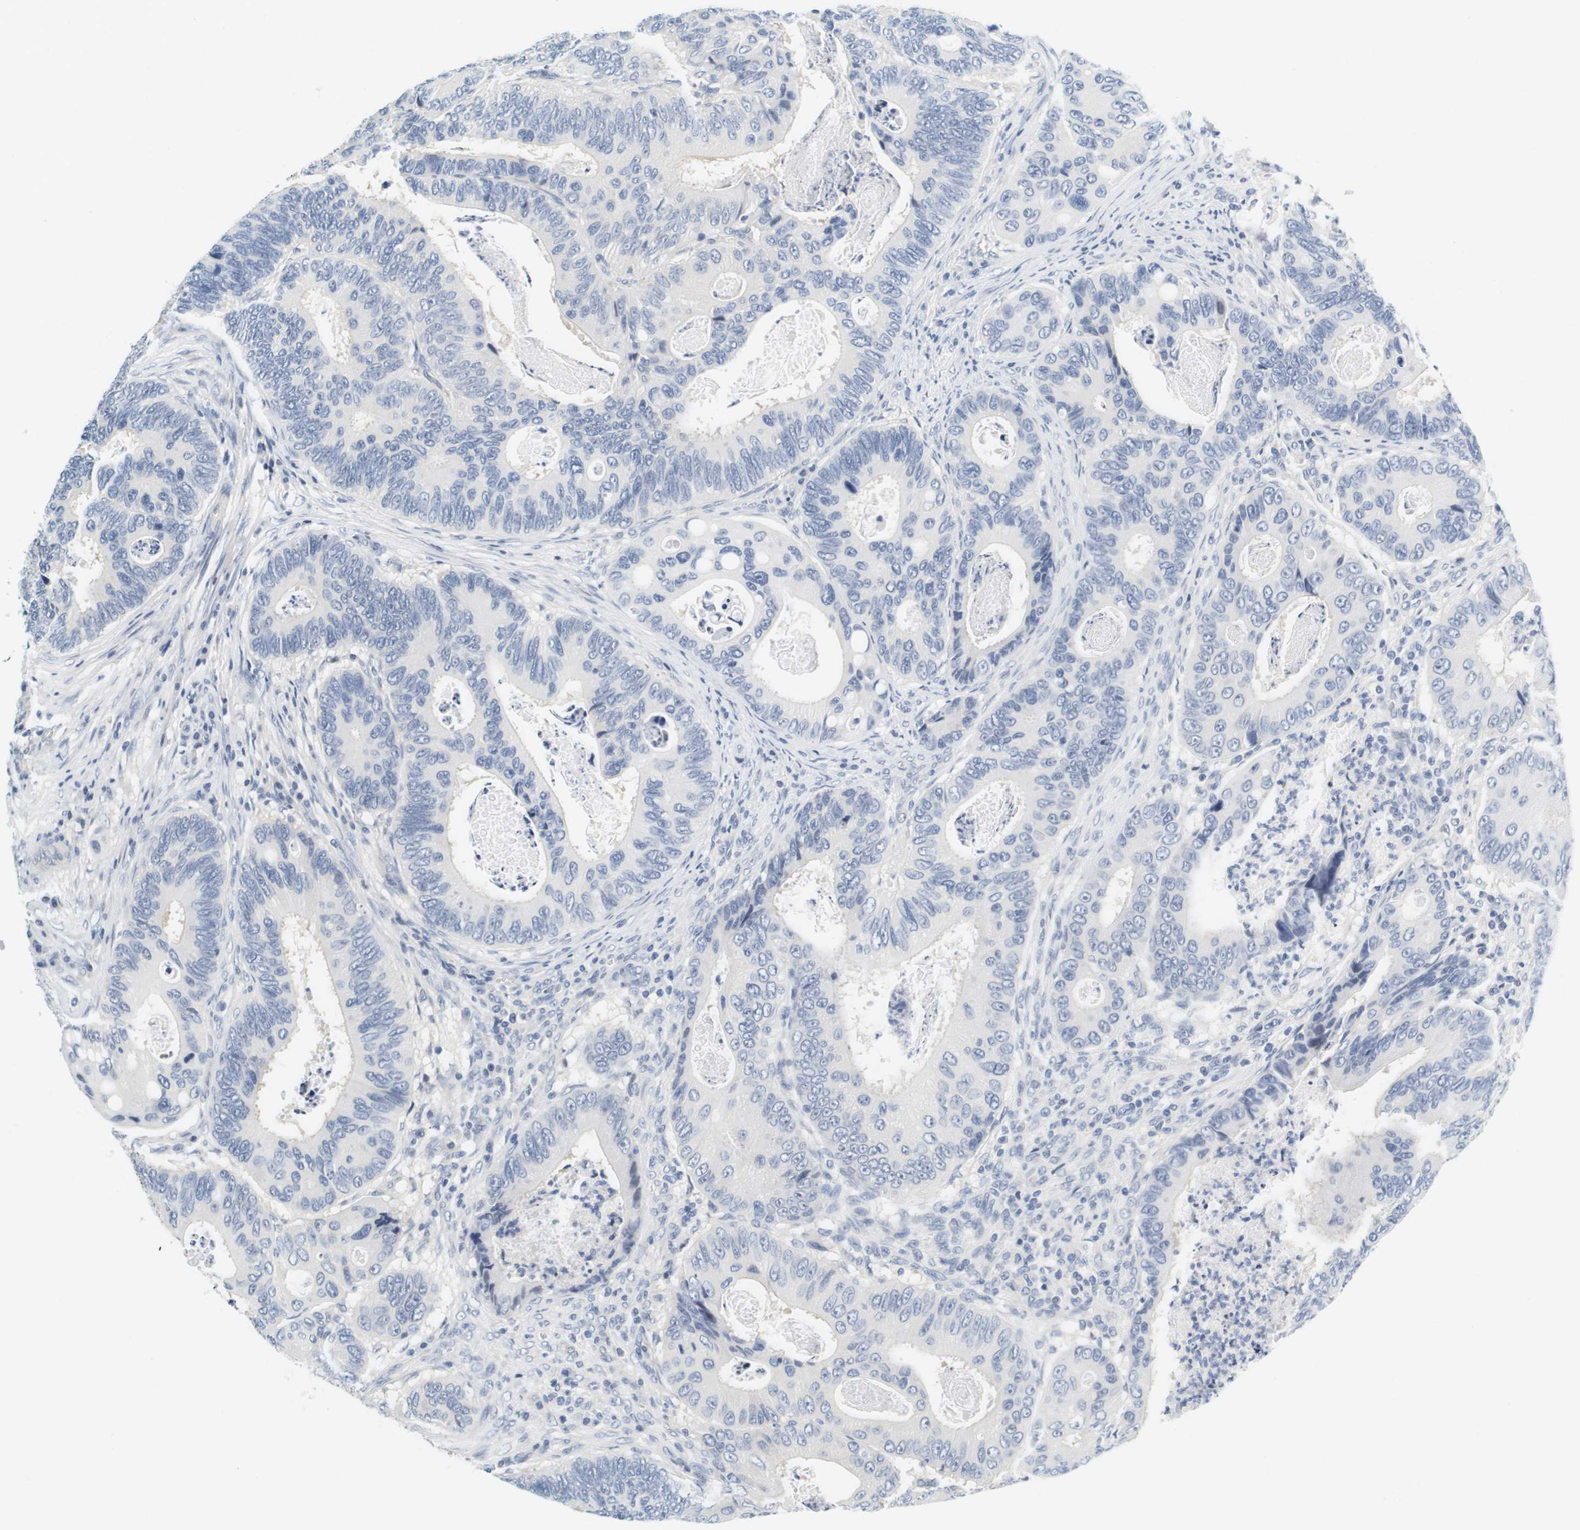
{"staining": {"intensity": "negative", "quantity": "none", "location": "none"}, "tissue": "colorectal cancer", "cell_type": "Tumor cells", "image_type": "cancer", "snomed": [{"axis": "morphology", "description": "Inflammation, NOS"}, {"axis": "morphology", "description": "Adenocarcinoma, NOS"}, {"axis": "topography", "description": "Colon"}], "caption": "Immunohistochemistry (IHC) photomicrograph of colorectal adenocarcinoma stained for a protein (brown), which demonstrates no staining in tumor cells. (Immunohistochemistry (IHC), brightfield microscopy, high magnification).", "gene": "KCNJ5", "patient": {"sex": "male", "age": 72}}